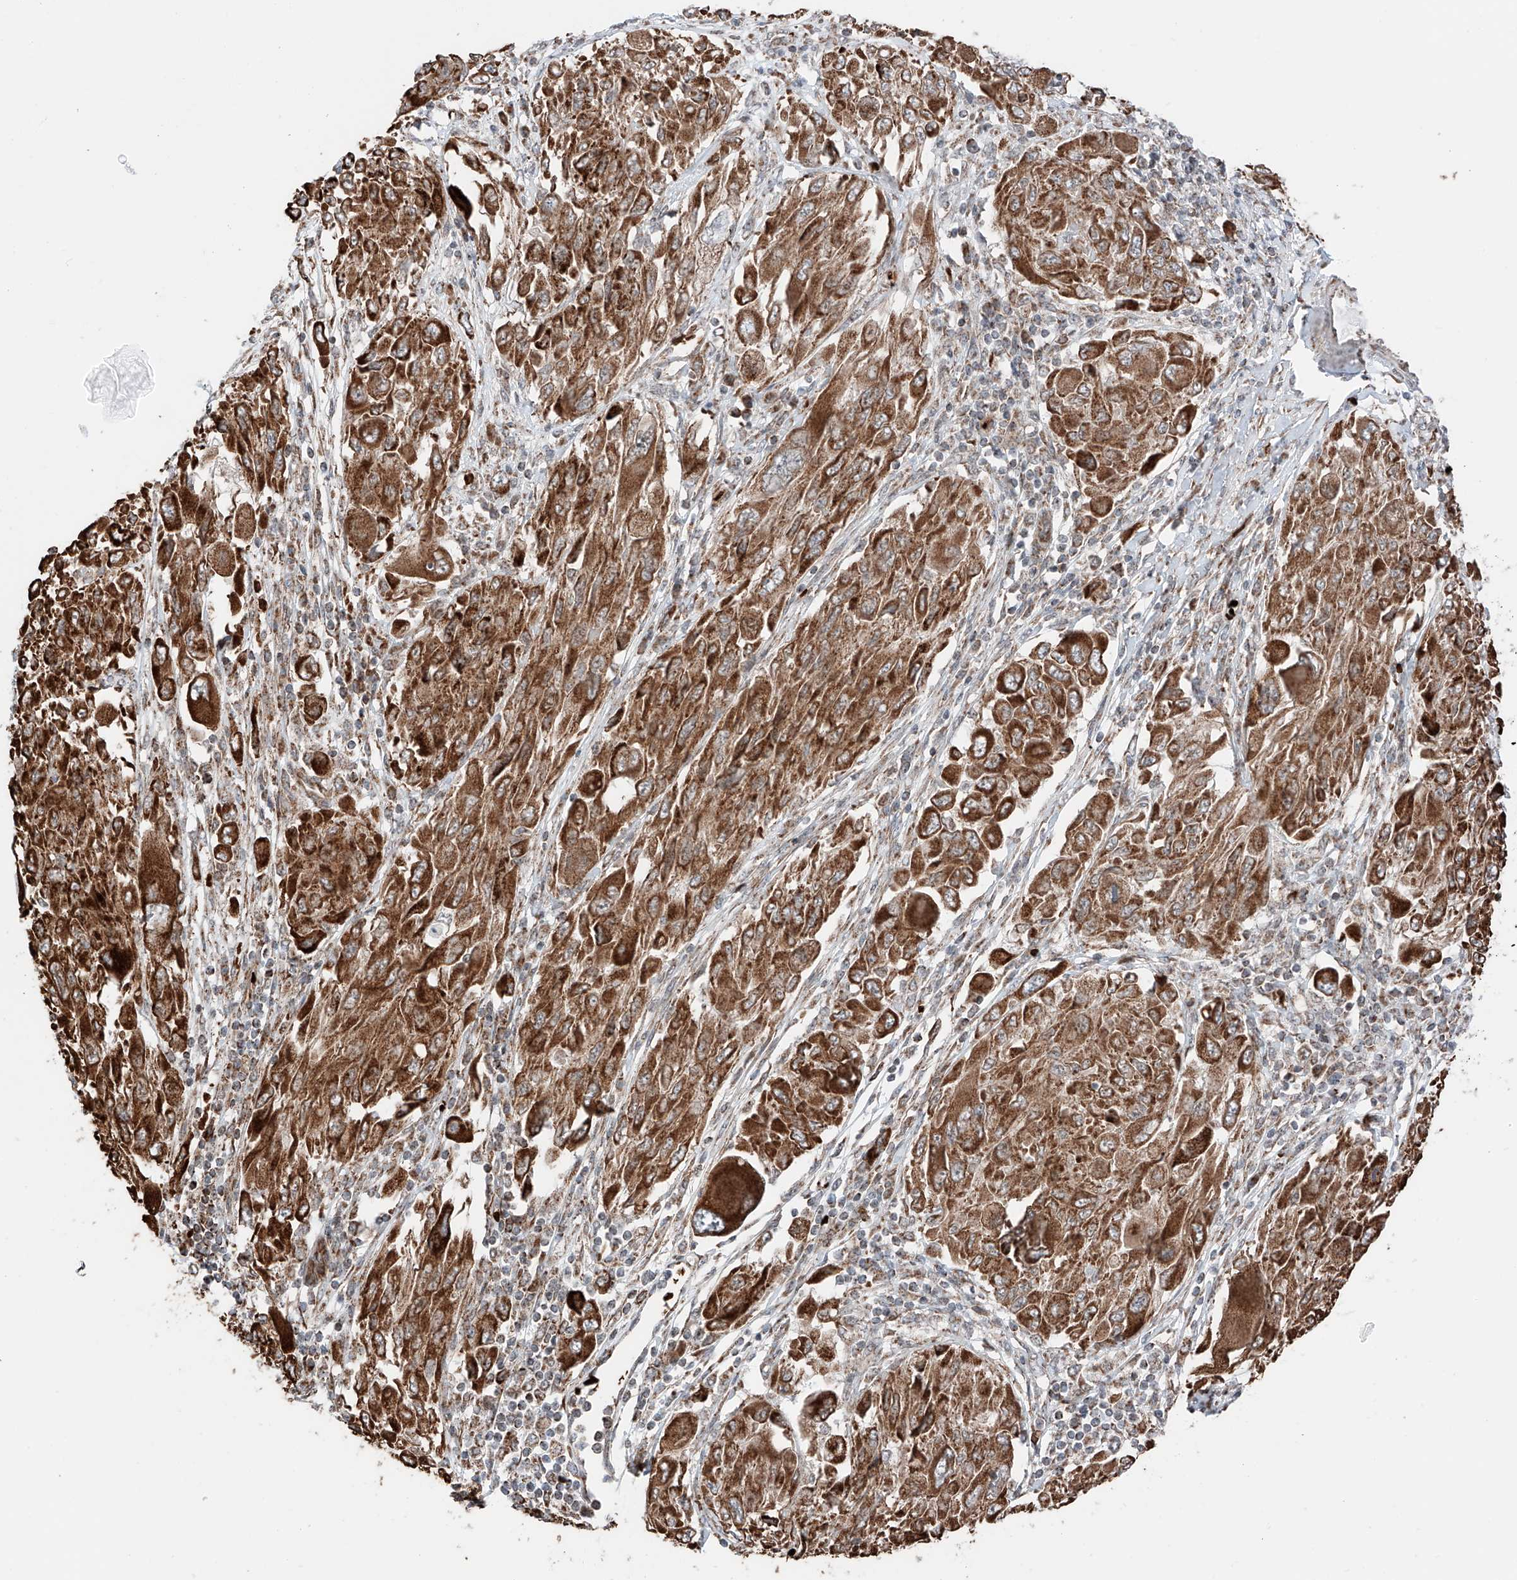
{"staining": {"intensity": "strong", "quantity": ">75%", "location": "cytoplasmic/membranous"}, "tissue": "melanoma", "cell_type": "Tumor cells", "image_type": "cancer", "snomed": [{"axis": "morphology", "description": "Malignant melanoma, NOS"}, {"axis": "topography", "description": "Skin"}], "caption": "Immunohistochemical staining of human melanoma displays high levels of strong cytoplasmic/membranous staining in about >75% of tumor cells.", "gene": "ZSCAN29", "patient": {"sex": "female", "age": 91}}